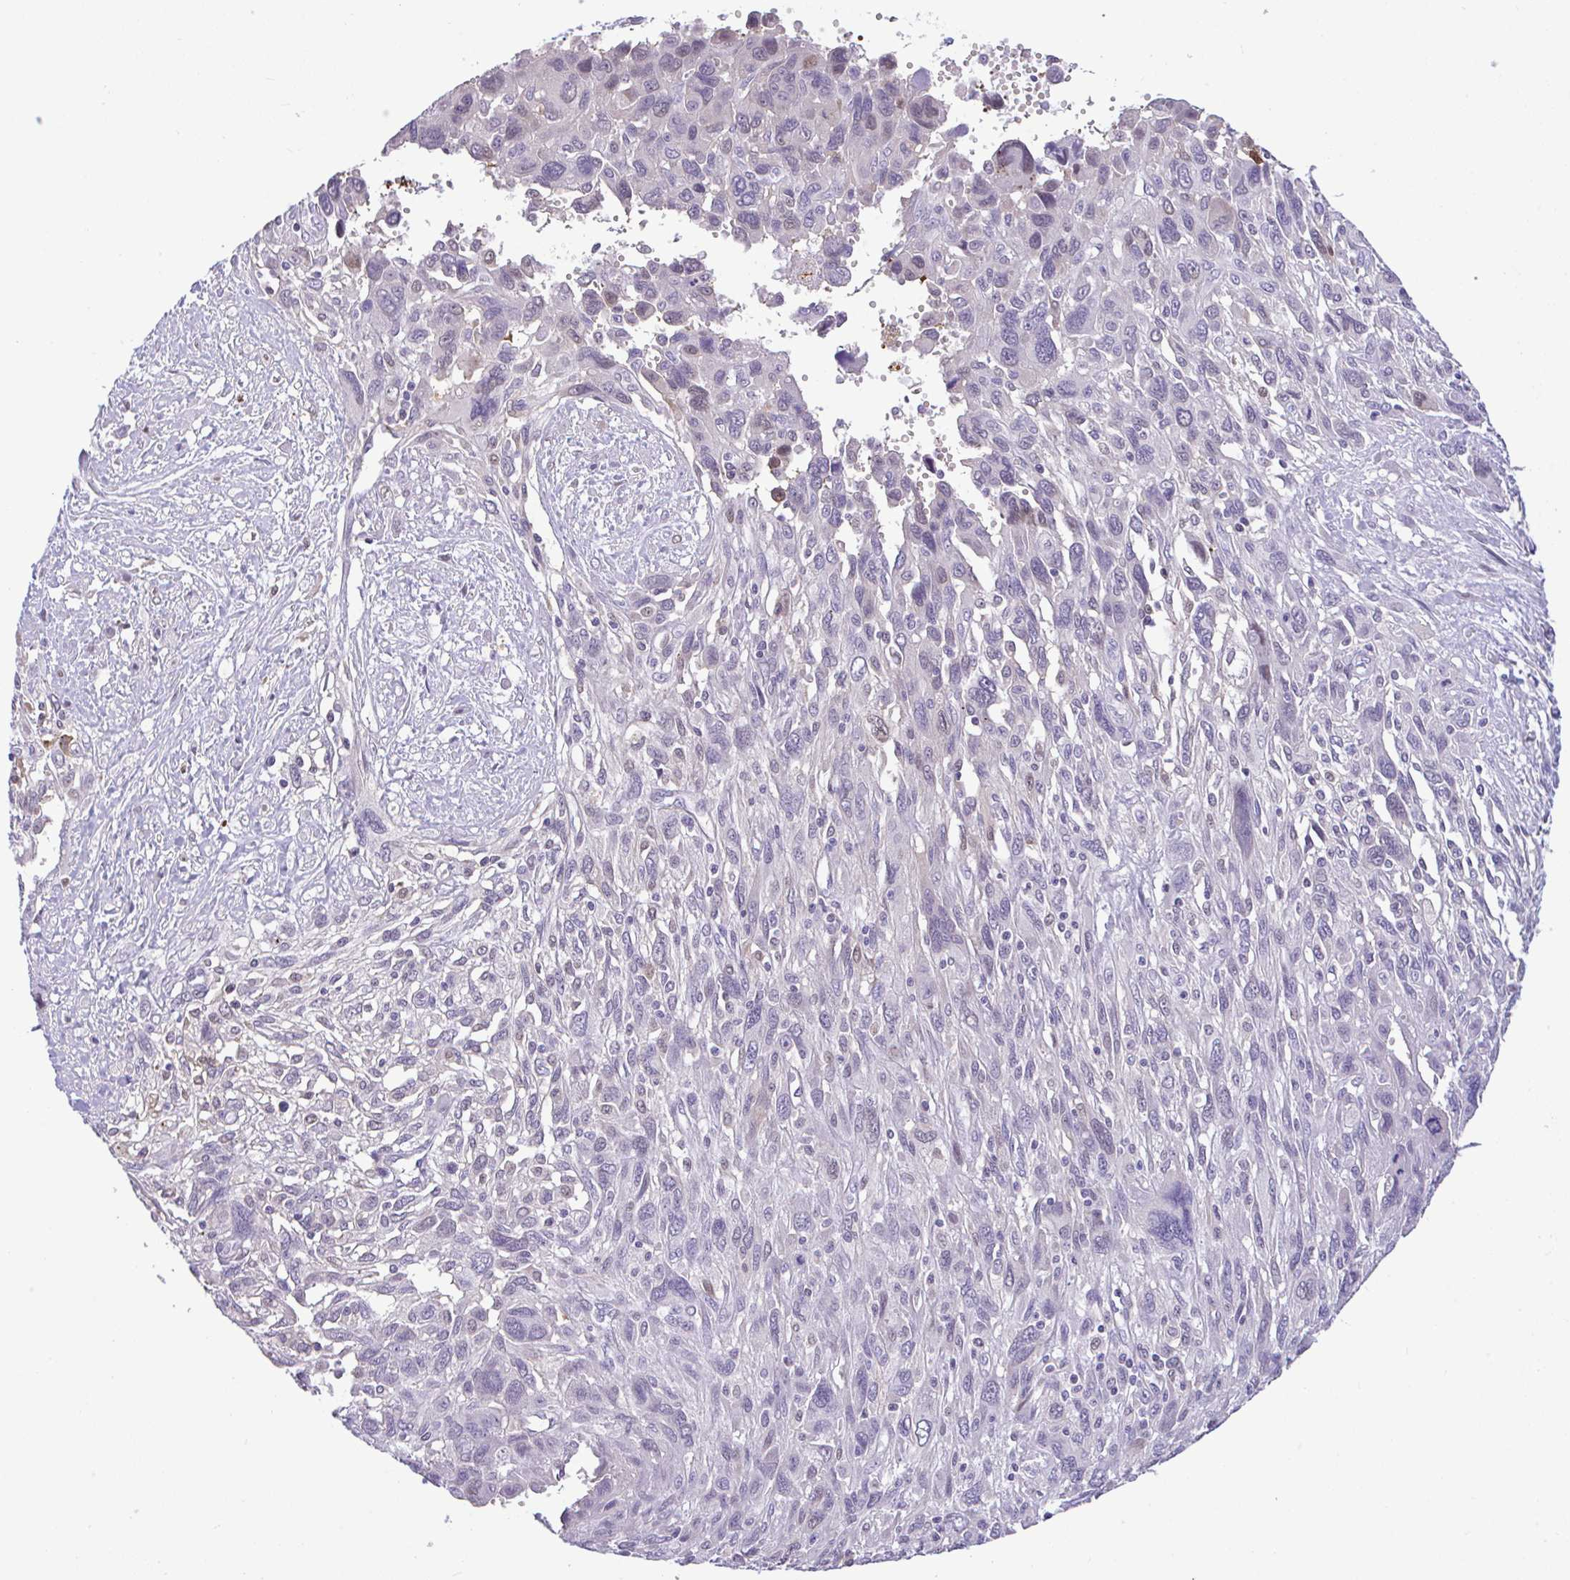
{"staining": {"intensity": "weak", "quantity": "25%-75%", "location": "nuclear"}, "tissue": "pancreatic cancer", "cell_type": "Tumor cells", "image_type": "cancer", "snomed": [{"axis": "morphology", "description": "Adenocarcinoma, NOS"}, {"axis": "topography", "description": "Pancreas"}], "caption": "Human pancreatic adenocarcinoma stained with a protein marker reveals weak staining in tumor cells.", "gene": "ZNF485", "patient": {"sex": "female", "age": 47}}